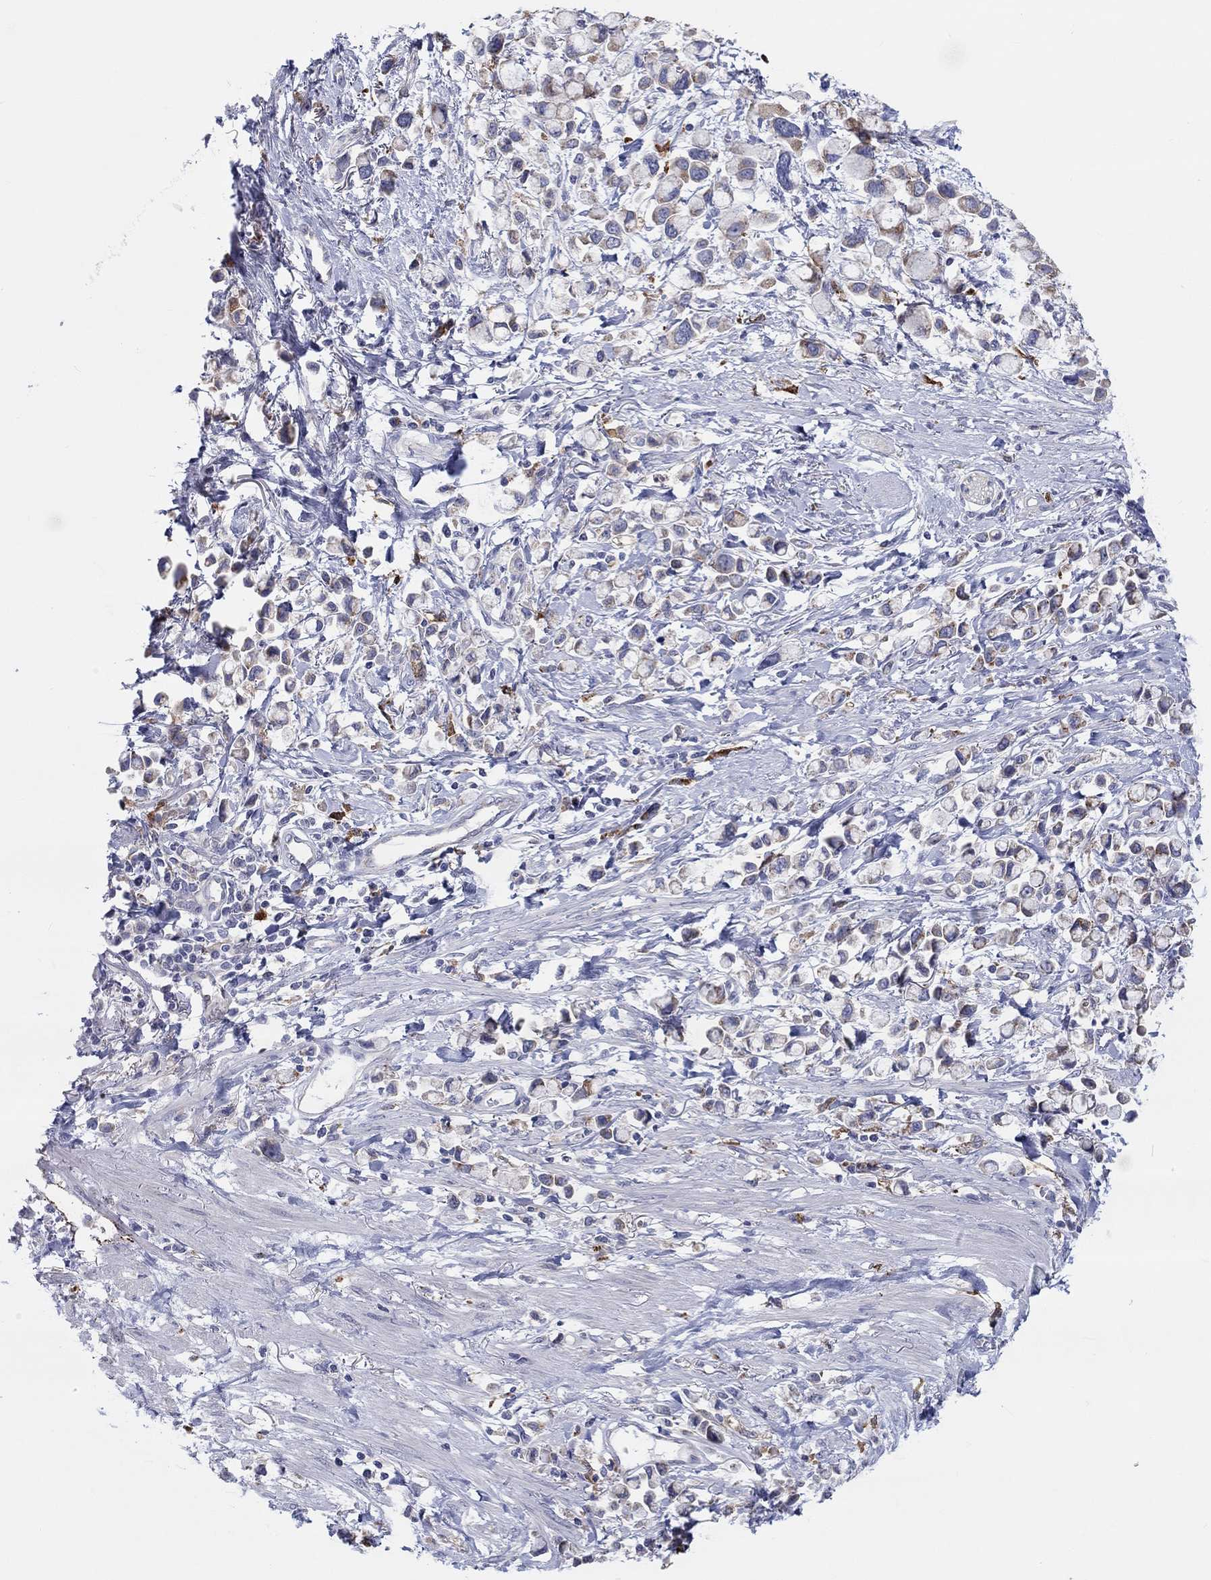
{"staining": {"intensity": "moderate", "quantity": "25%-75%", "location": "cytoplasmic/membranous"}, "tissue": "stomach cancer", "cell_type": "Tumor cells", "image_type": "cancer", "snomed": [{"axis": "morphology", "description": "Adenocarcinoma, NOS"}, {"axis": "topography", "description": "Stomach"}], "caption": "Tumor cells display medium levels of moderate cytoplasmic/membranous positivity in about 25%-75% of cells in human adenocarcinoma (stomach). The staining was performed using DAB, with brown indicating positive protein expression. Nuclei are stained blue with hematoxylin.", "gene": "BCO2", "patient": {"sex": "female", "age": 81}}